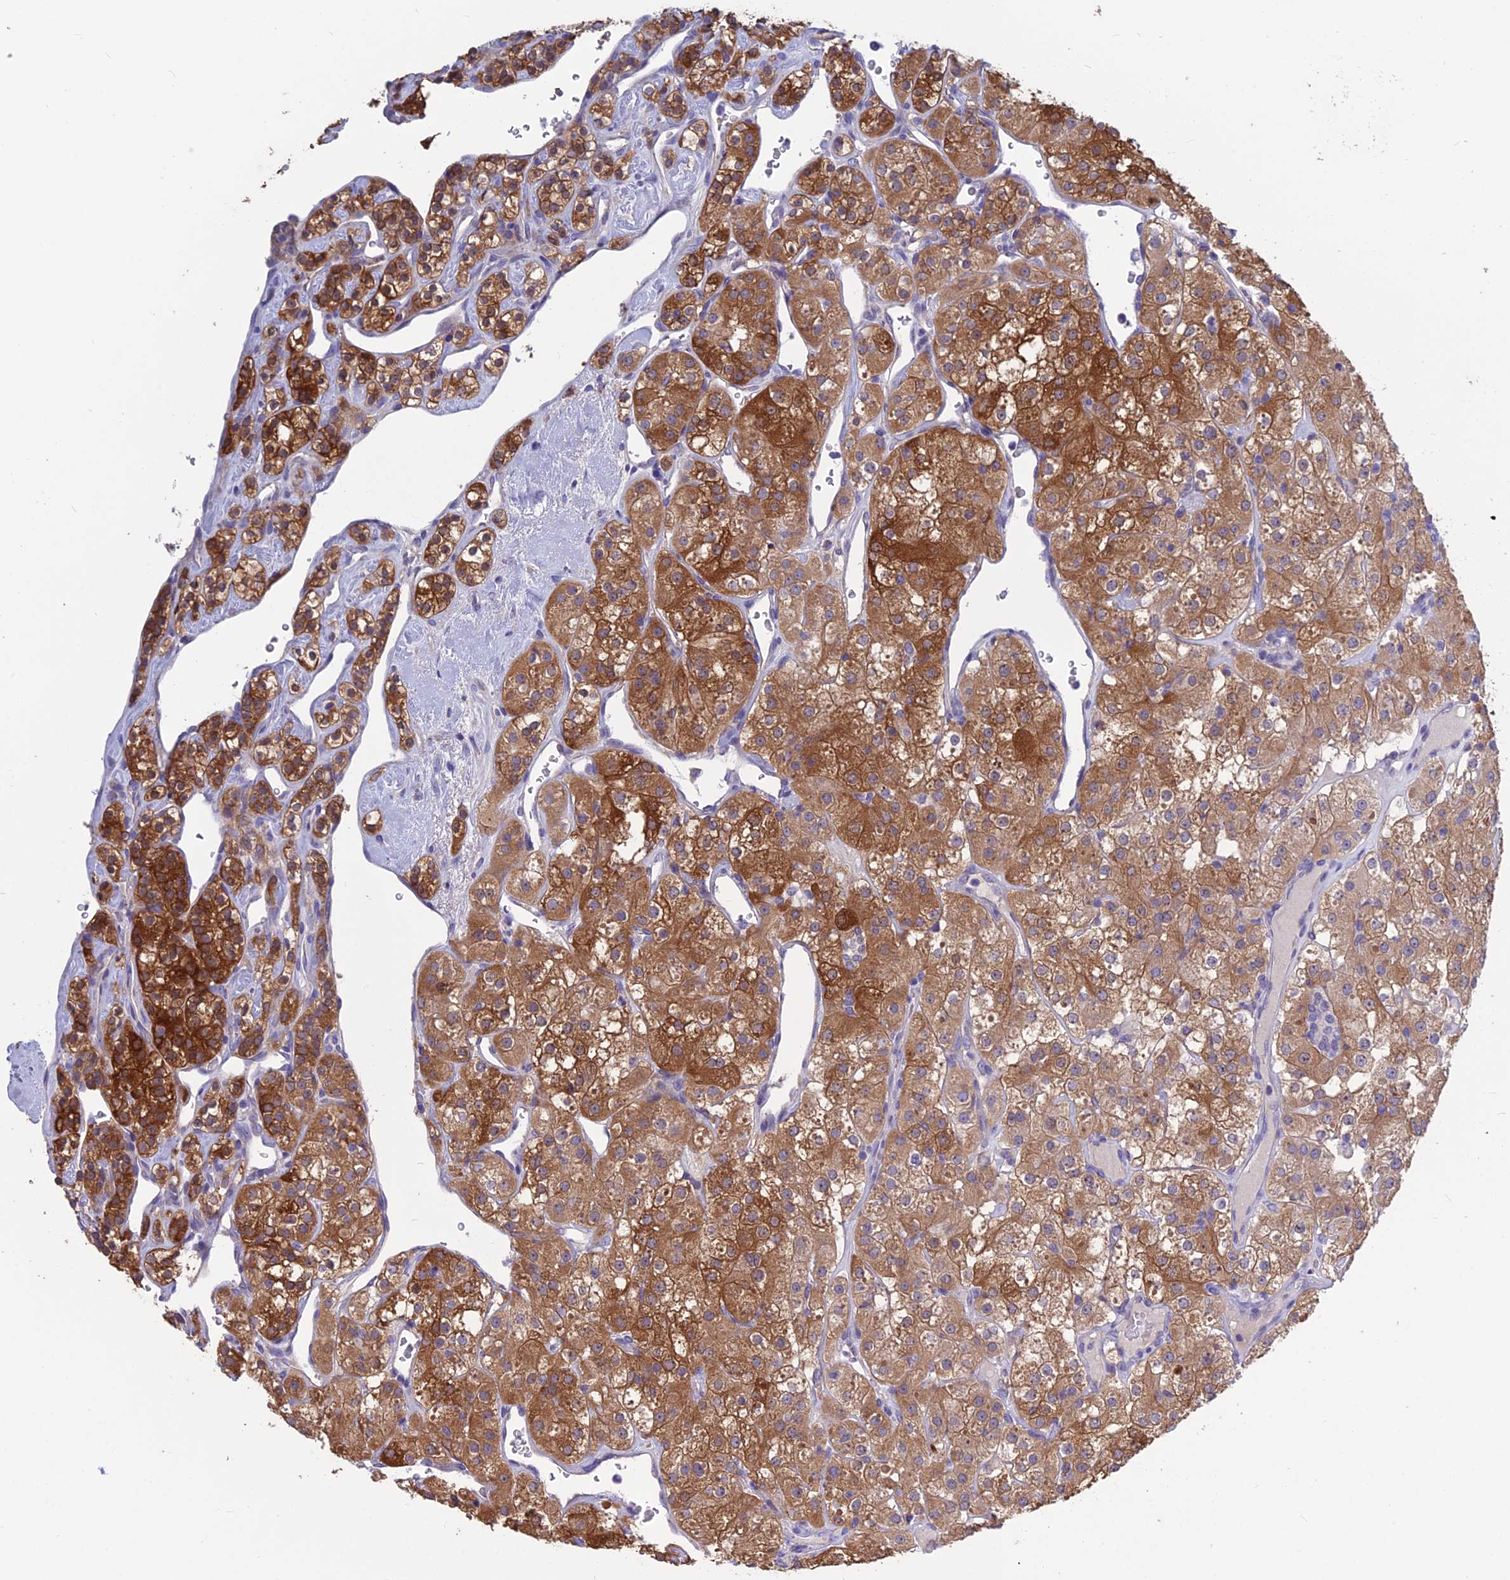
{"staining": {"intensity": "strong", "quantity": ">75%", "location": "cytoplasmic/membranous"}, "tissue": "renal cancer", "cell_type": "Tumor cells", "image_type": "cancer", "snomed": [{"axis": "morphology", "description": "Adenocarcinoma, NOS"}, {"axis": "topography", "description": "Kidney"}], "caption": "Immunohistochemistry photomicrograph of neoplastic tissue: renal cancer (adenocarcinoma) stained using IHC shows high levels of strong protein expression localized specifically in the cytoplasmic/membranous of tumor cells, appearing as a cytoplasmic/membranous brown color.", "gene": "BHMT2", "patient": {"sex": "male", "age": 77}}